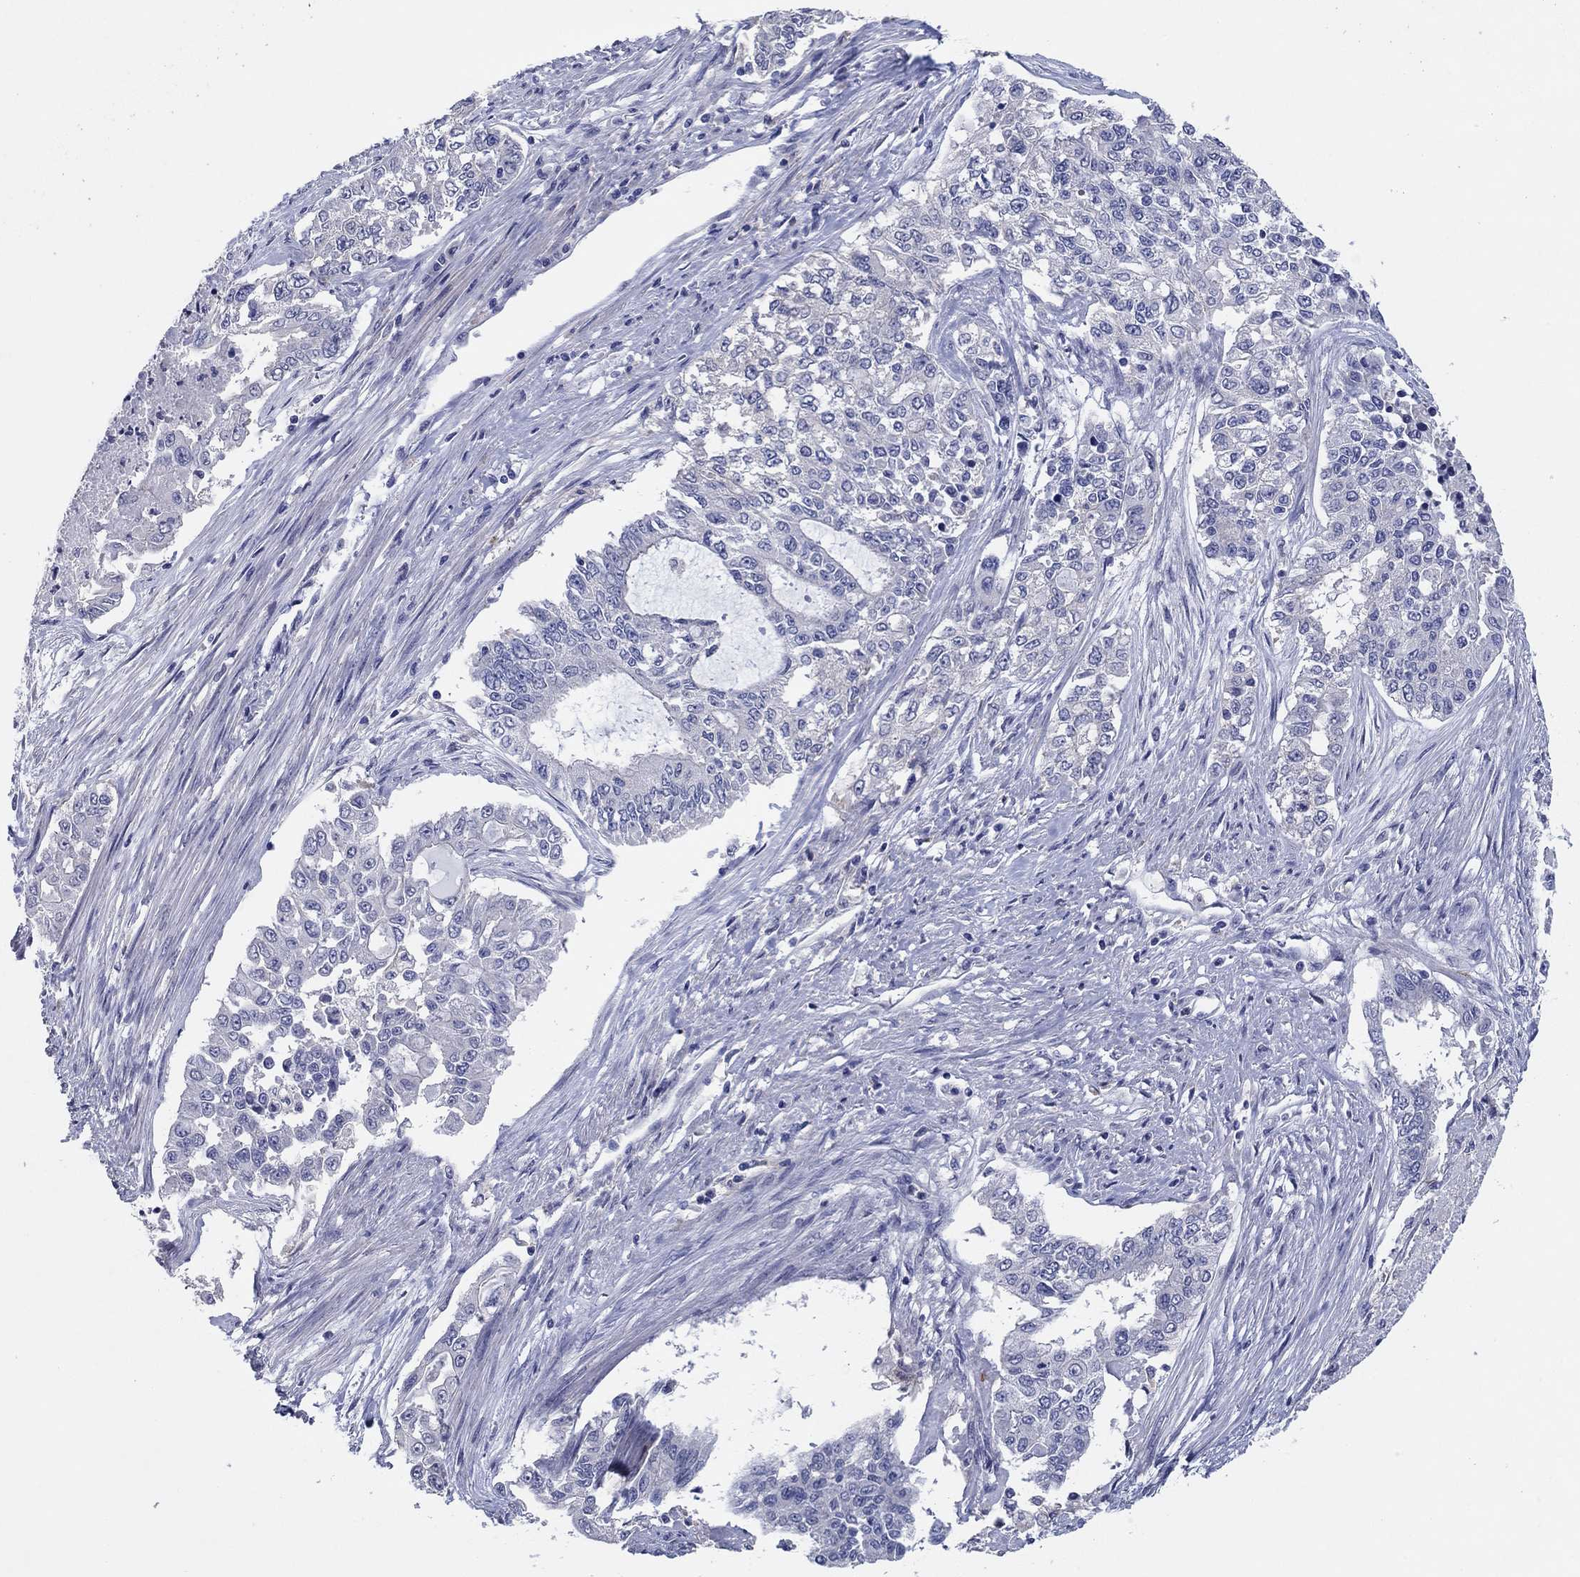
{"staining": {"intensity": "negative", "quantity": "none", "location": "none"}, "tissue": "endometrial cancer", "cell_type": "Tumor cells", "image_type": "cancer", "snomed": [{"axis": "morphology", "description": "Adenocarcinoma, NOS"}, {"axis": "topography", "description": "Uterus"}], "caption": "Image shows no protein positivity in tumor cells of adenocarcinoma (endometrial) tissue.", "gene": "HDC", "patient": {"sex": "female", "age": 59}}